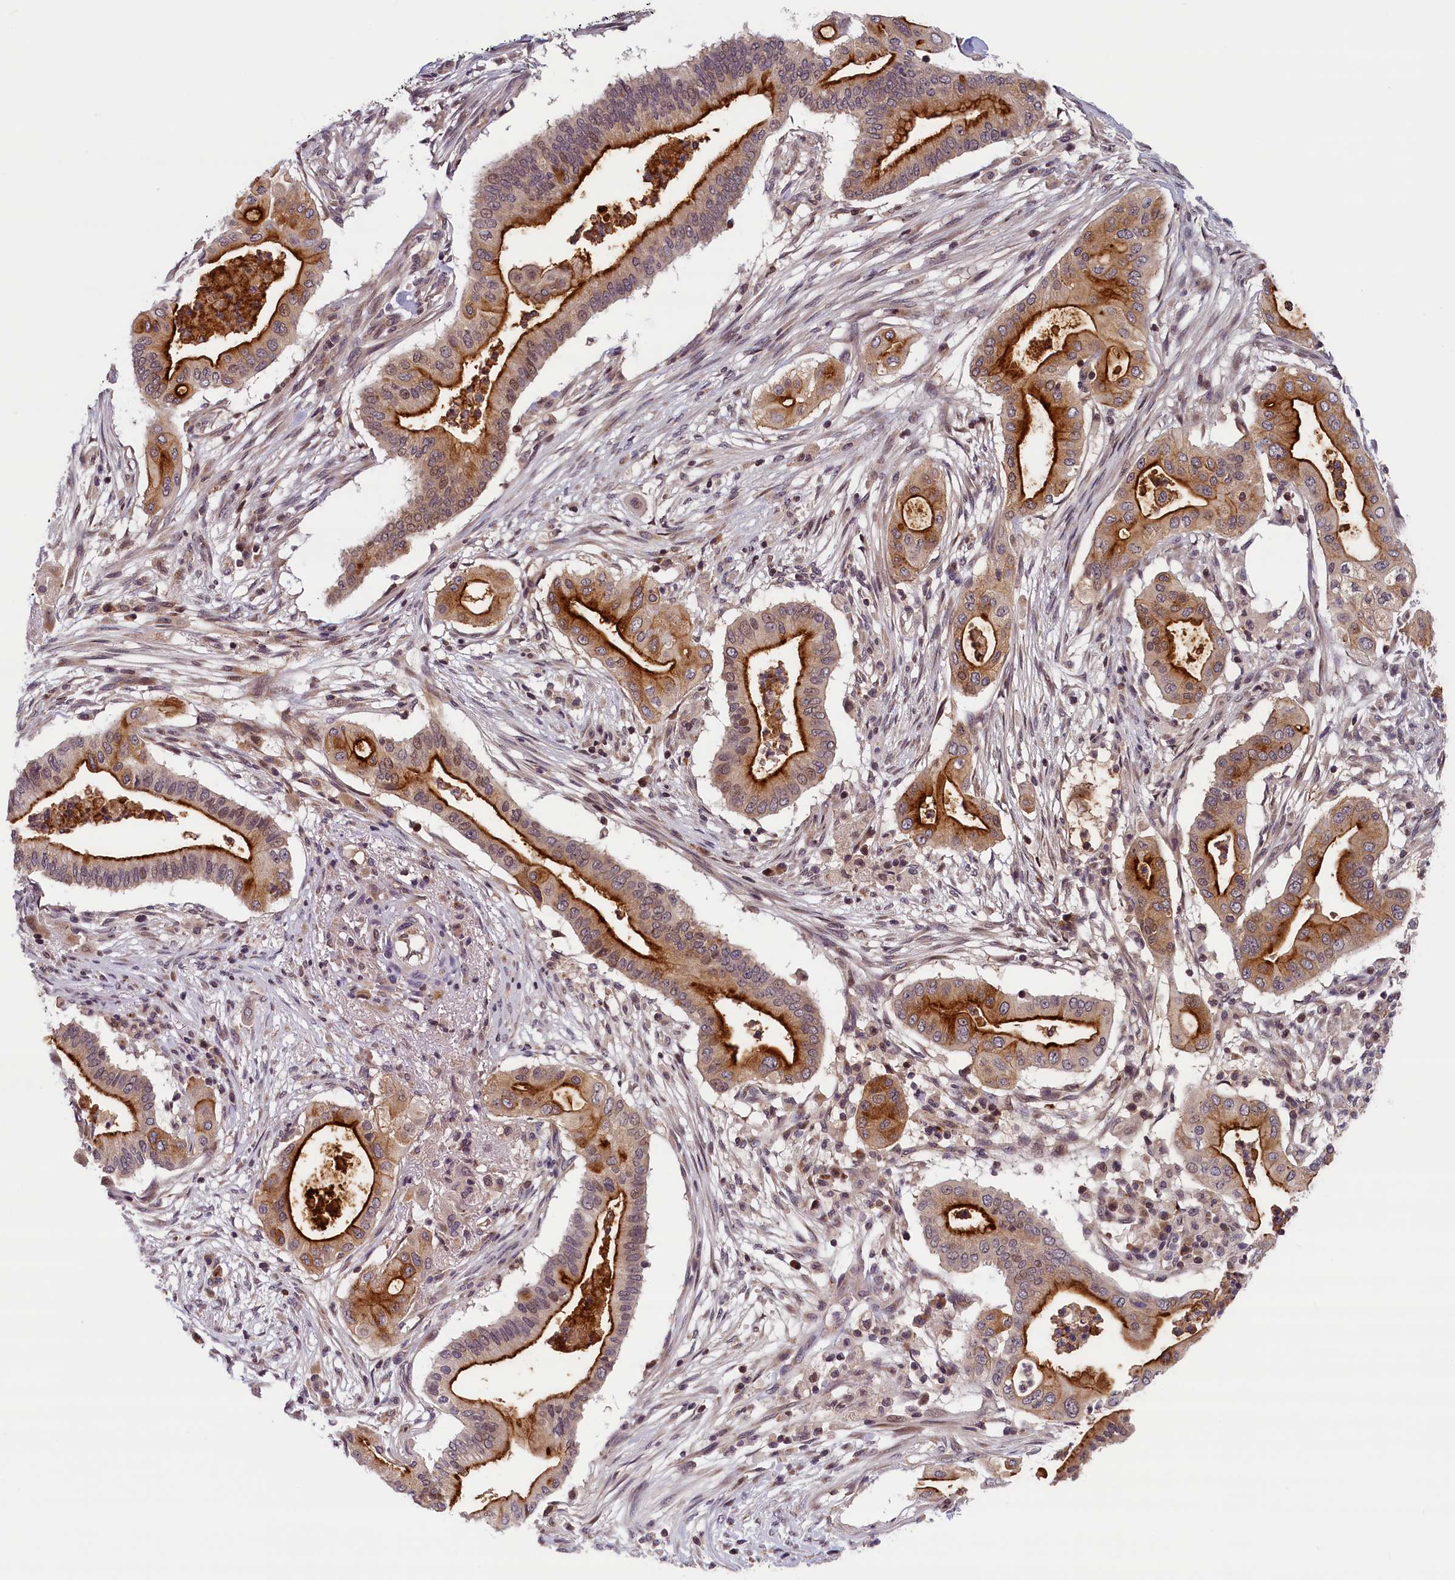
{"staining": {"intensity": "strong", "quantity": "25%-75%", "location": "cytoplasmic/membranous"}, "tissue": "pancreatic cancer", "cell_type": "Tumor cells", "image_type": "cancer", "snomed": [{"axis": "morphology", "description": "Adenocarcinoma, NOS"}, {"axis": "topography", "description": "Pancreas"}], "caption": "Pancreatic adenocarcinoma tissue shows strong cytoplasmic/membranous staining in about 25%-75% of tumor cells The protein of interest is stained brown, and the nuclei are stained in blue (DAB IHC with brightfield microscopy, high magnification).", "gene": "KCNK6", "patient": {"sex": "male", "age": 68}}